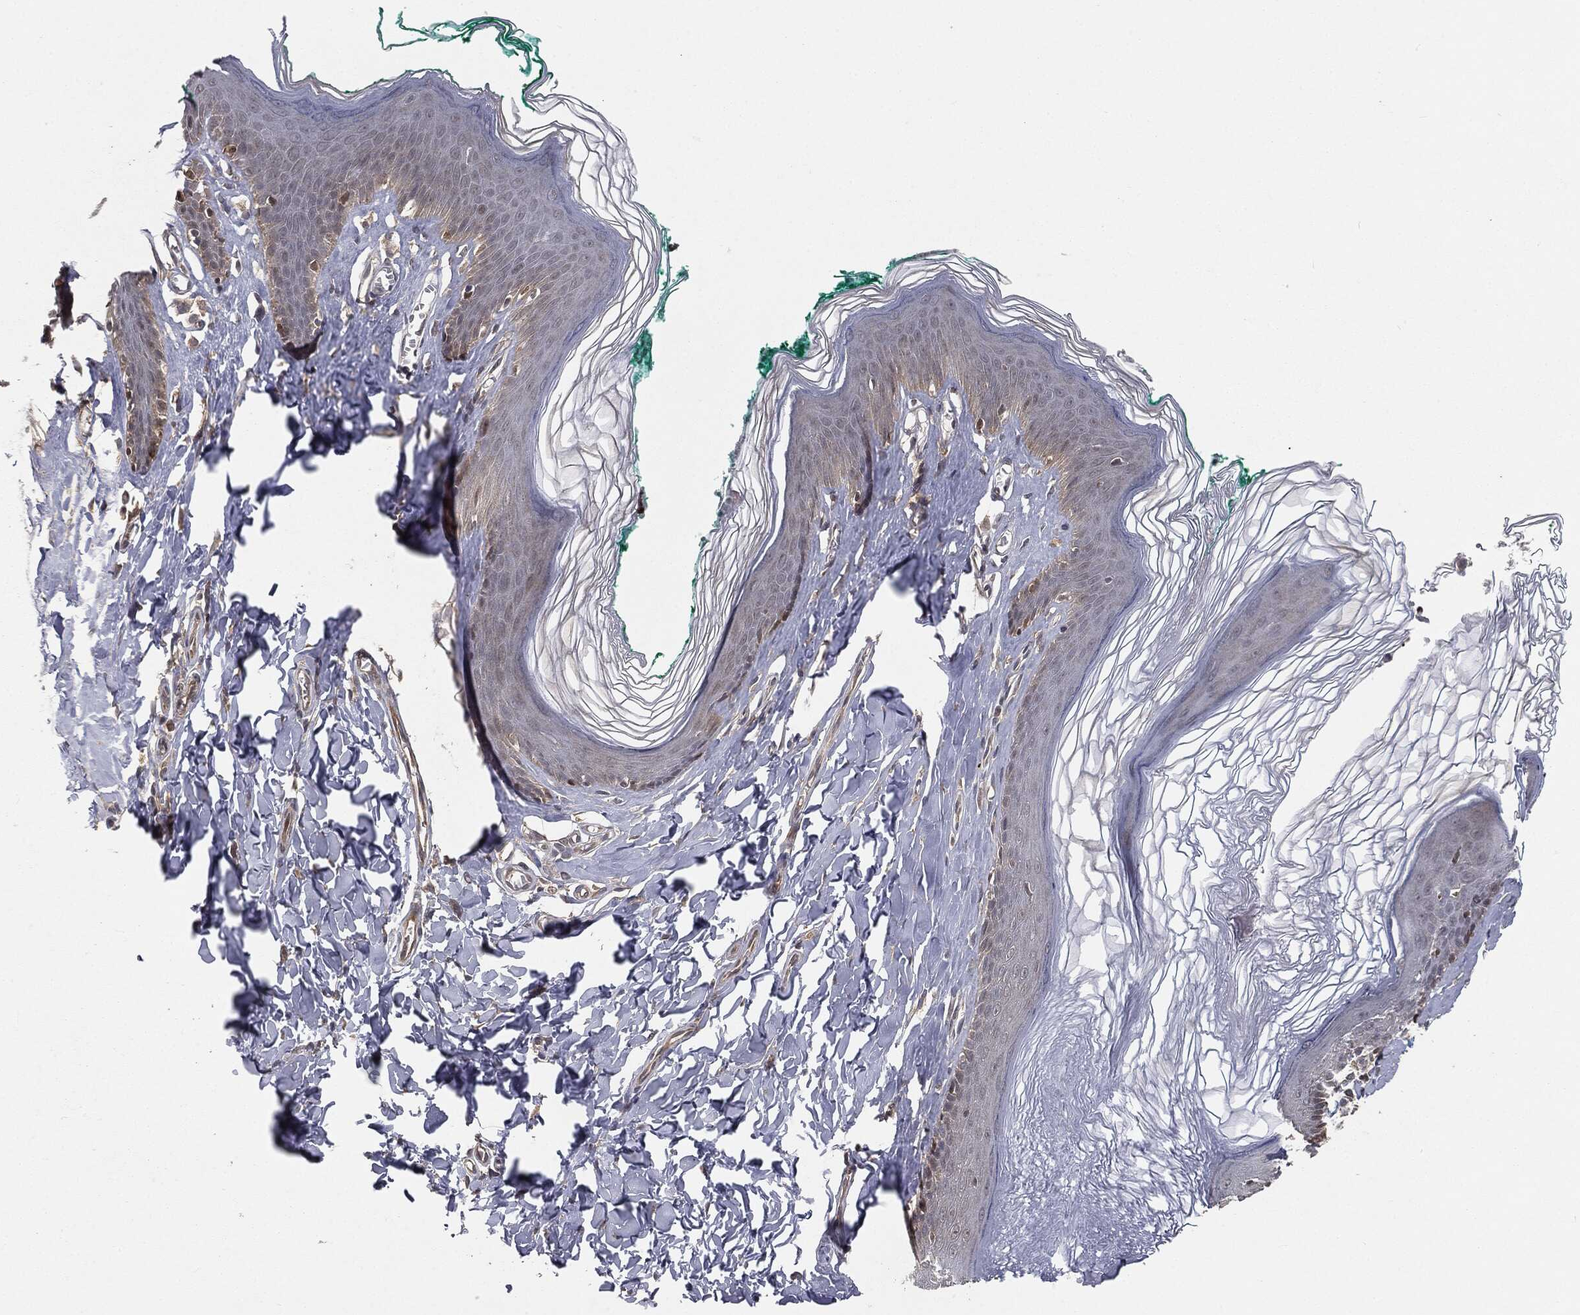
{"staining": {"intensity": "moderate", "quantity": "<25%", "location": "cytoplasmic/membranous,nuclear"}, "tissue": "skin", "cell_type": "Epidermal cells", "image_type": "normal", "snomed": [{"axis": "morphology", "description": "Normal tissue, NOS"}, {"axis": "topography", "description": "Vulva"}], "caption": "Protein staining by immunohistochemistry (IHC) displays moderate cytoplasmic/membranous,nuclear positivity in about <25% of epidermal cells in normal skin.", "gene": "FBXO7", "patient": {"sex": "female", "age": 66}}